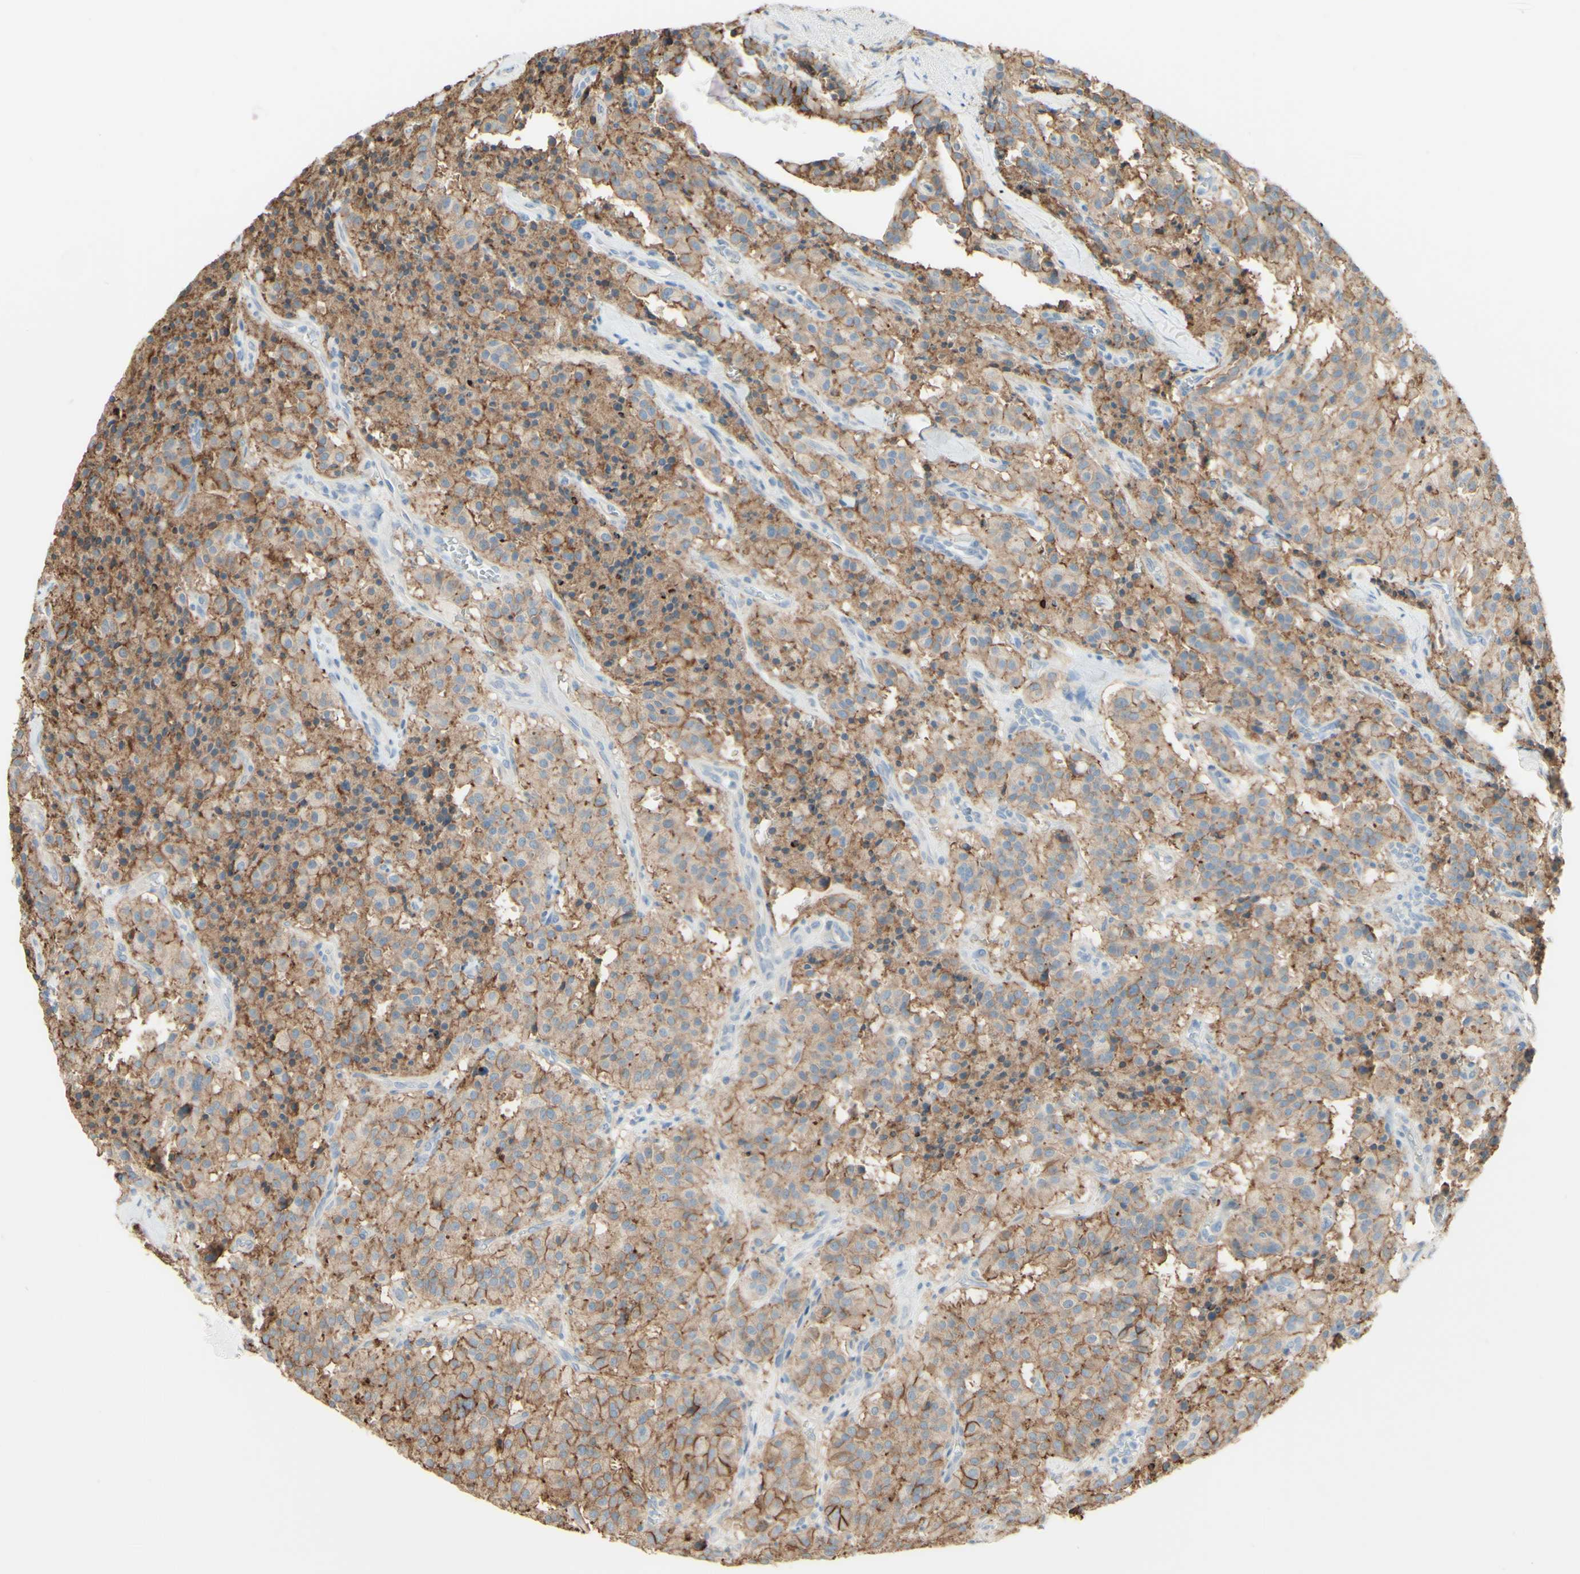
{"staining": {"intensity": "moderate", "quantity": ">75%", "location": "cytoplasmic/membranous"}, "tissue": "carcinoid", "cell_type": "Tumor cells", "image_type": "cancer", "snomed": [{"axis": "morphology", "description": "Carcinoid, malignant, NOS"}, {"axis": "topography", "description": "Lung"}], "caption": "Immunohistochemistry (IHC) photomicrograph of neoplastic tissue: carcinoid stained using IHC reveals medium levels of moderate protein expression localized specifically in the cytoplasmic/membranous of tumor cells, appearing as a cytoplasmic/membranous brown color.", "gene": "RNF149", "patient": {"sex": "male", "age": 30}}